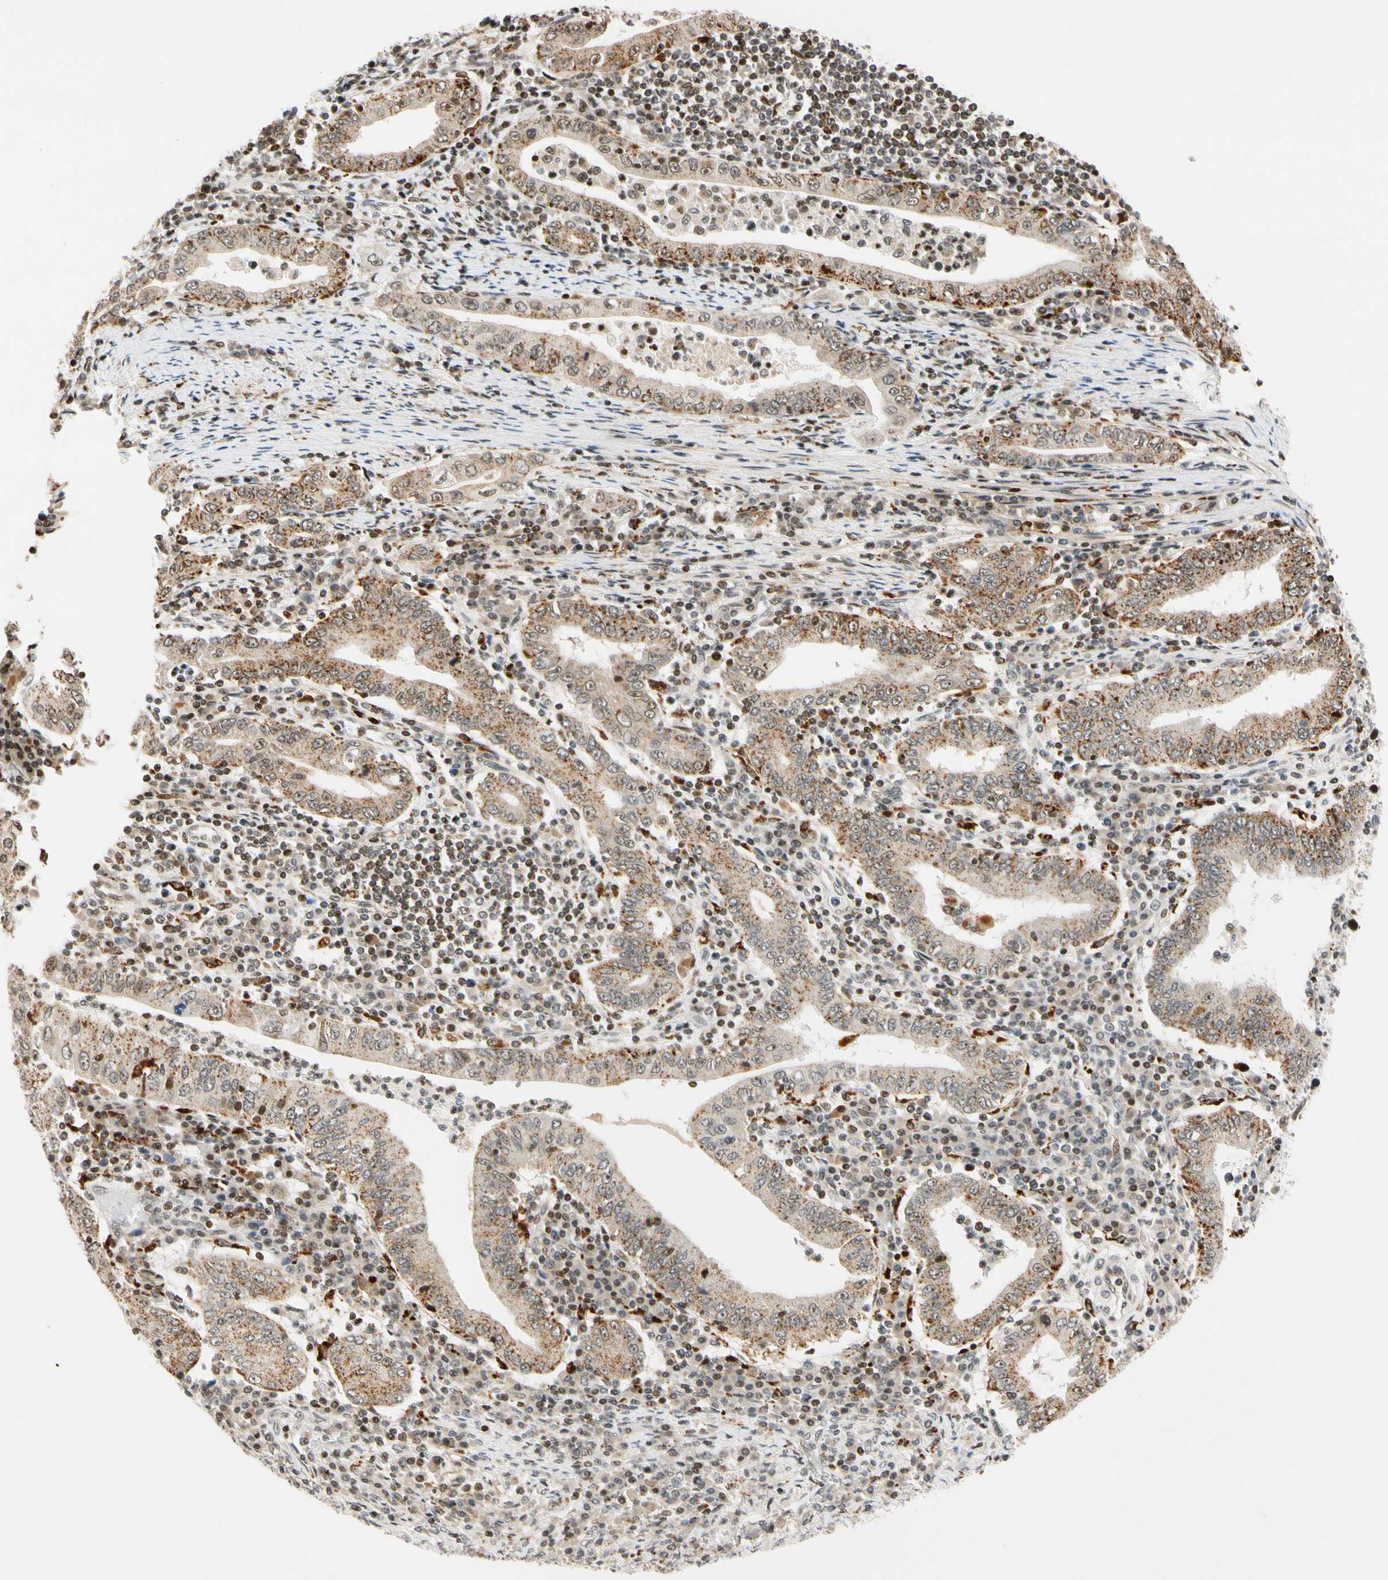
{"staining": {"intensity": "moderate", "quantity": ">75%", "location": "cytoplasmic/membranous"}, "tissue": "stomach cancer", "cell_type": "Tumor cells", "image_type": "cancer", "snomed": [{"axis": "morphology", "description": "Normal tissue, NOS"}, {"axis": "morphology", "description": "Adenocarcinoma, NOS"}, {"axis": "topography", "description": "Esophagus"}, {"axis": "topography", "description": "Stomach, upper"}, {"axis": "topography", "description": "Peripheral nerve tissue"}], "caption": "Moderate cytoplasmic/membranous staining for a protein is seen in approximately >75% of tumor cells of stomach adenocarcinoma using IHC.", "gene": "CDK7", "patient": {"sex": "male", "age": 62}}